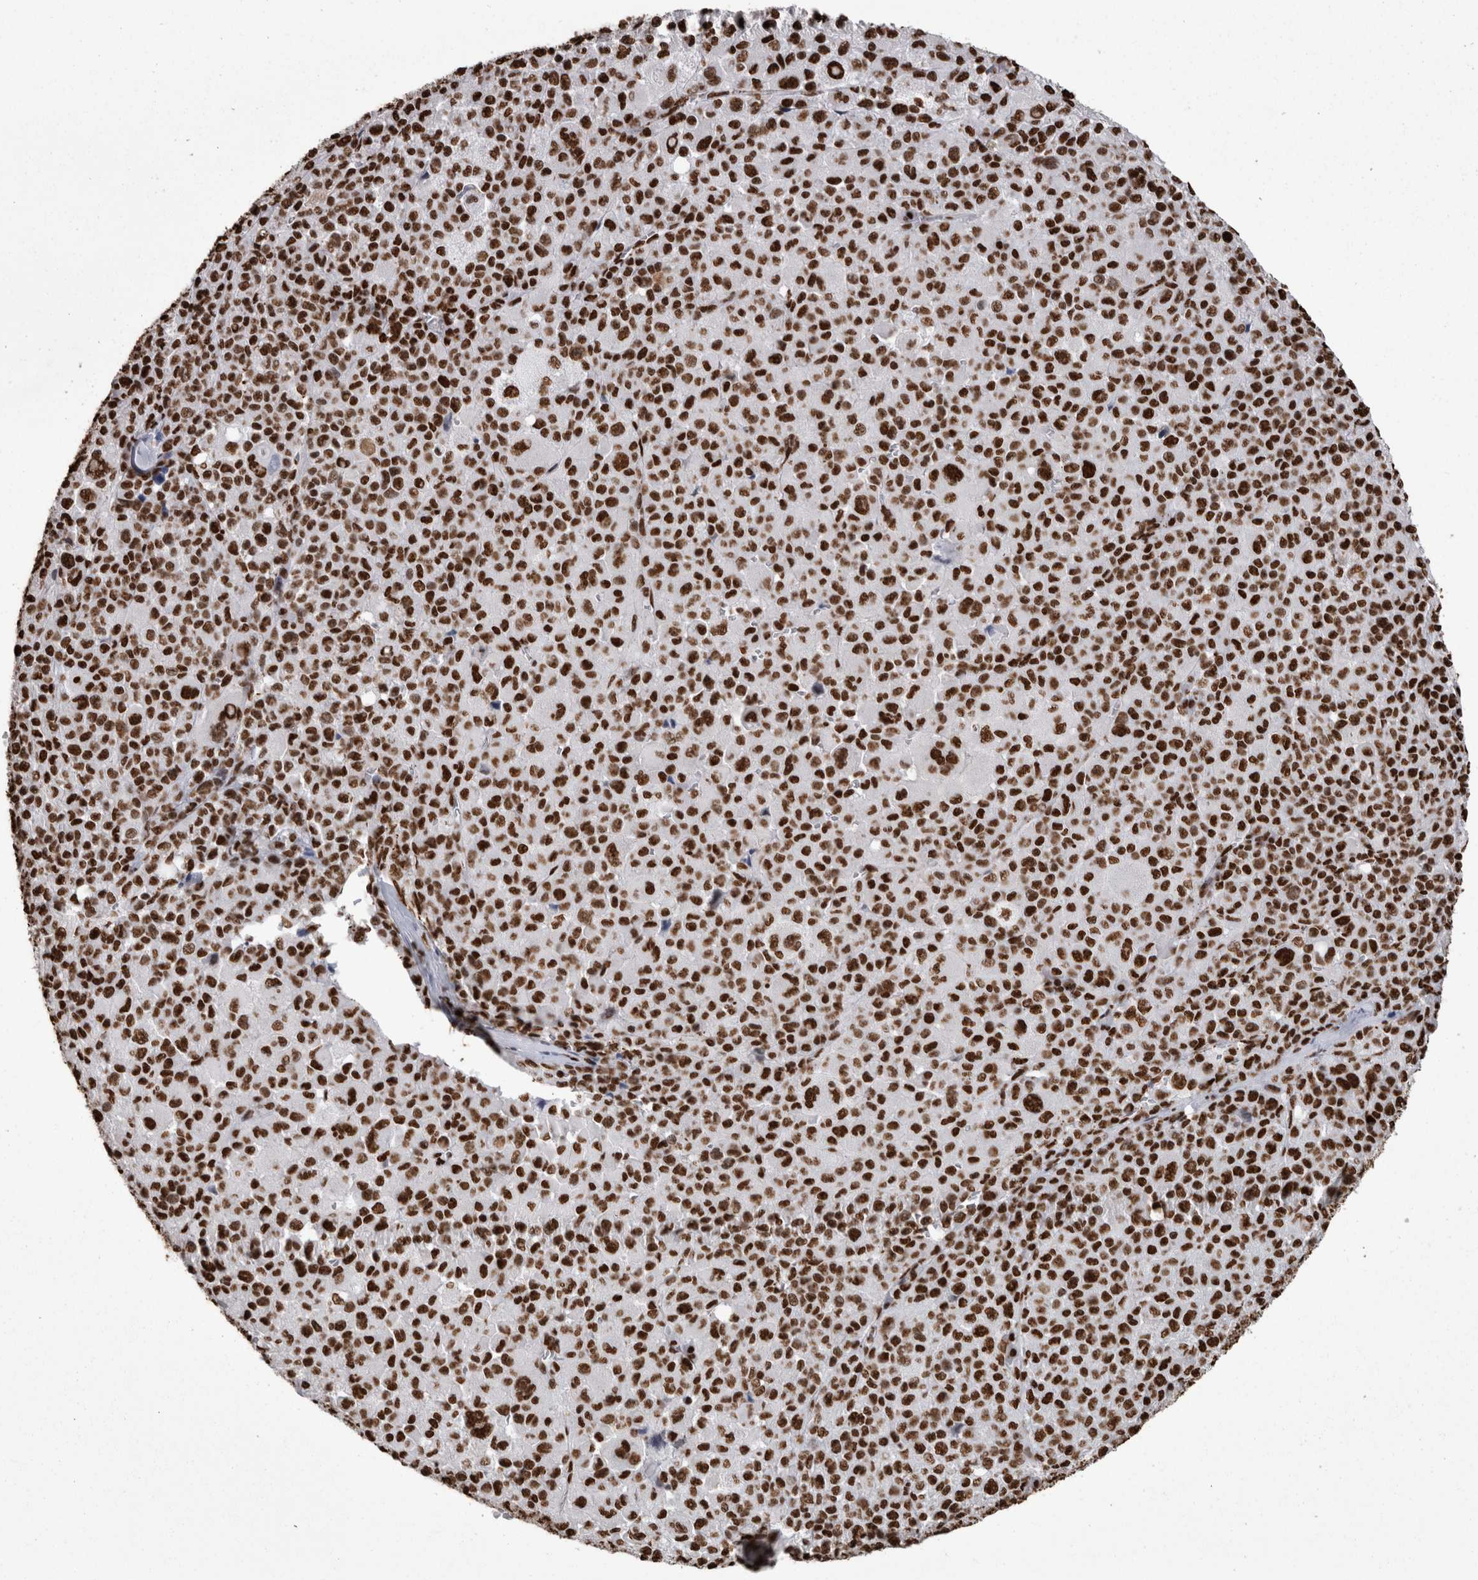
{"staining": {"intensity": "strong", "quantity": ">75%", "location": "nuclear"}, "tissue": "melanoma", "cell_type": "Tumor cells", "image_type": "cancer", "snomed": [{"axis": "morphology", "description": "Malignant melanoma, Metastatic site"}, {"axis": "topography", "description": "Skin"}], "caption": "Tumor cells exhibit strong nuclear staining in approximately >75% of cells in malignant melanoma (metastatic site).", "gene": "HNRNPM", "patient": {"sex": "female", "age": 74}}